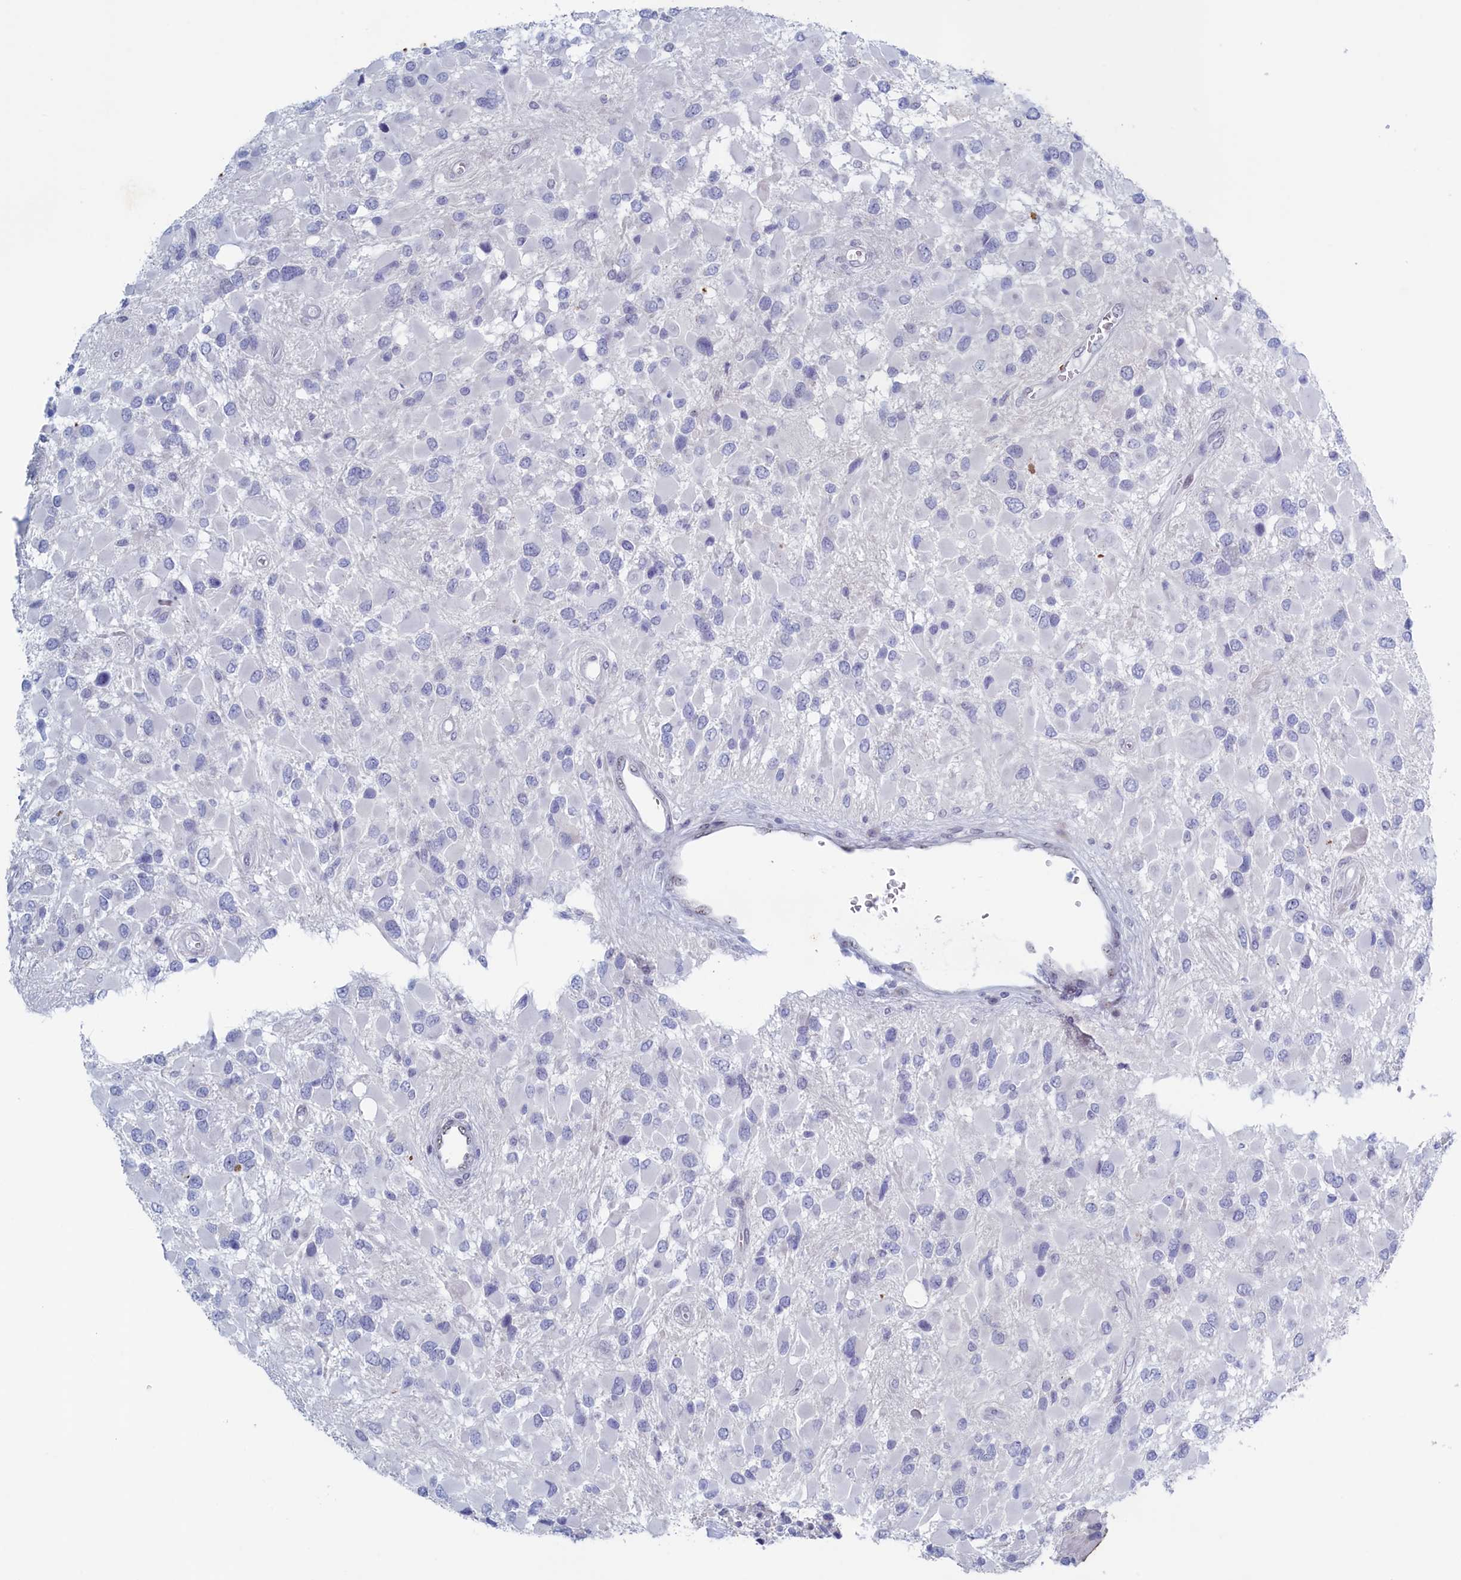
{"staining": {"intensity": "negative", "quantity": "none", "location": "none"}, "tissue": "glioma", "cell_type": "Tumor cells", "image_type": "cancer", "snomed": [{"axis": "morphology", "description": "Glioma, malignant, High grade"}, {"axis": "topography", "description": "Brain"}], "caption": "There is no significant staining in tumor cells of malignant high-grade glioma.", "gene": "WDR76", "patient": {"sex": "male", "age": 53}}